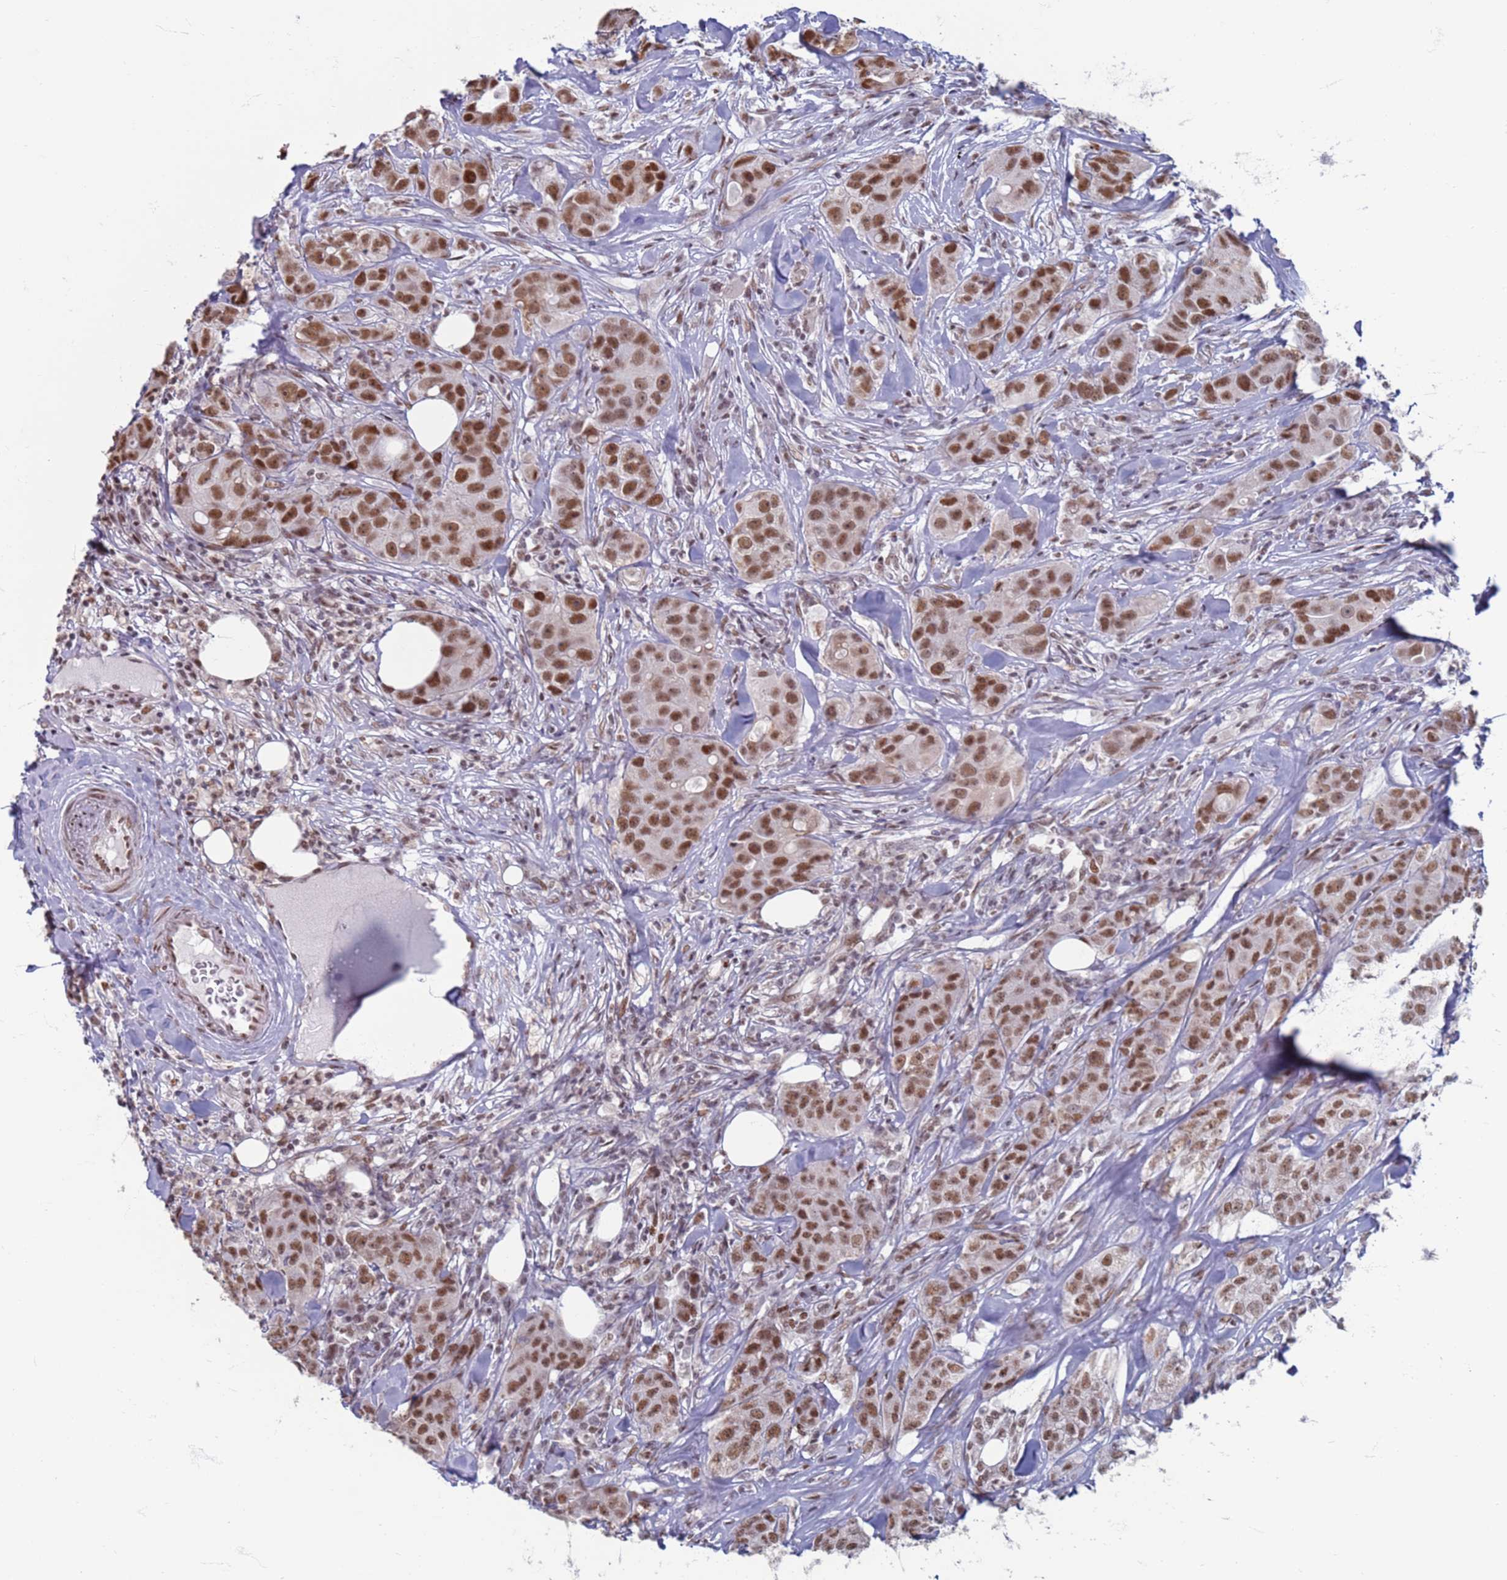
{"staining": {"intensity": "moderate", "quantity": ">75%", "location": "nuclear"}, "tissue": "breast cancer", "cell_type": "Tumor cells", "image_type": "cancer", "snomed": [{"axis": "morphology", "description": "Duct carcinoma"}, {"axis": "topography", "description": "Breast"}], "caption": "The micrograph displays a brown stain indicating the presence of a protein in the nuclear of tumor cells in breast cancer (intraductal carcinoma).", "gene": "SAE1", "patient": {"sex": "female", "age": 43}}